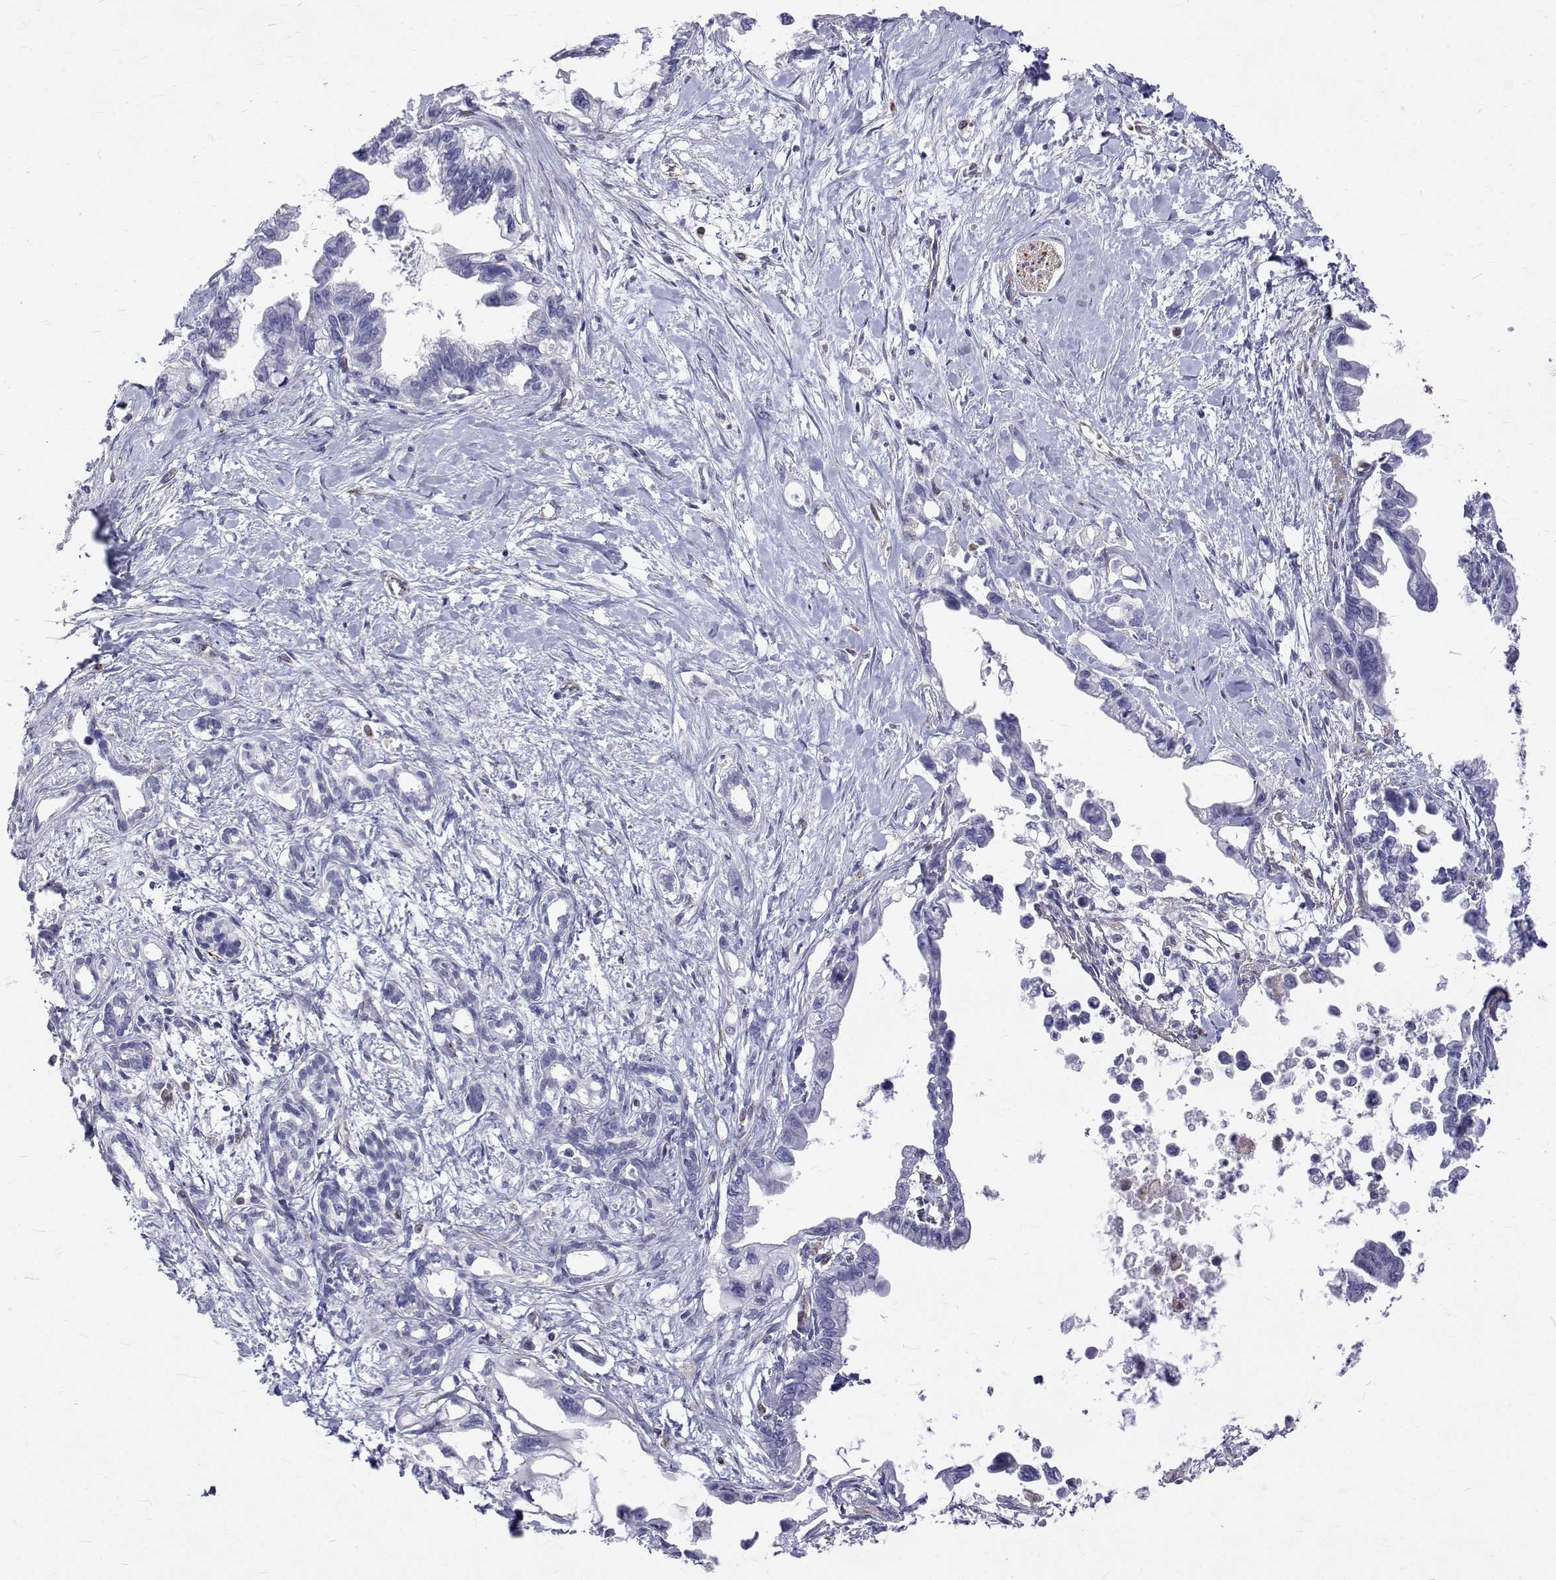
{"staining": {"intensity": "negative", "quantity": "none", "location": "none"}, "tissue": "pancreatic cancer", "cell_type": "Tumor cells", "image_type": "cancer", "snomed": [{"axis": "morphology", "description": "Adenocarcinoma, NOS"}, {"axis": "topography", "description": "Pancreas"}], "caption": "Immunohistochemistry of human pancreatic cancer (adenocarcinoma) shows no staining in tumor cells. The staining is performed using DAB (3,3'-diaminobenzidine) brown chromogen with nuclei counter-stained in using hematoxylin.", "gene": "OPRPN", "patient": {"sex": "male", "age": 61}}